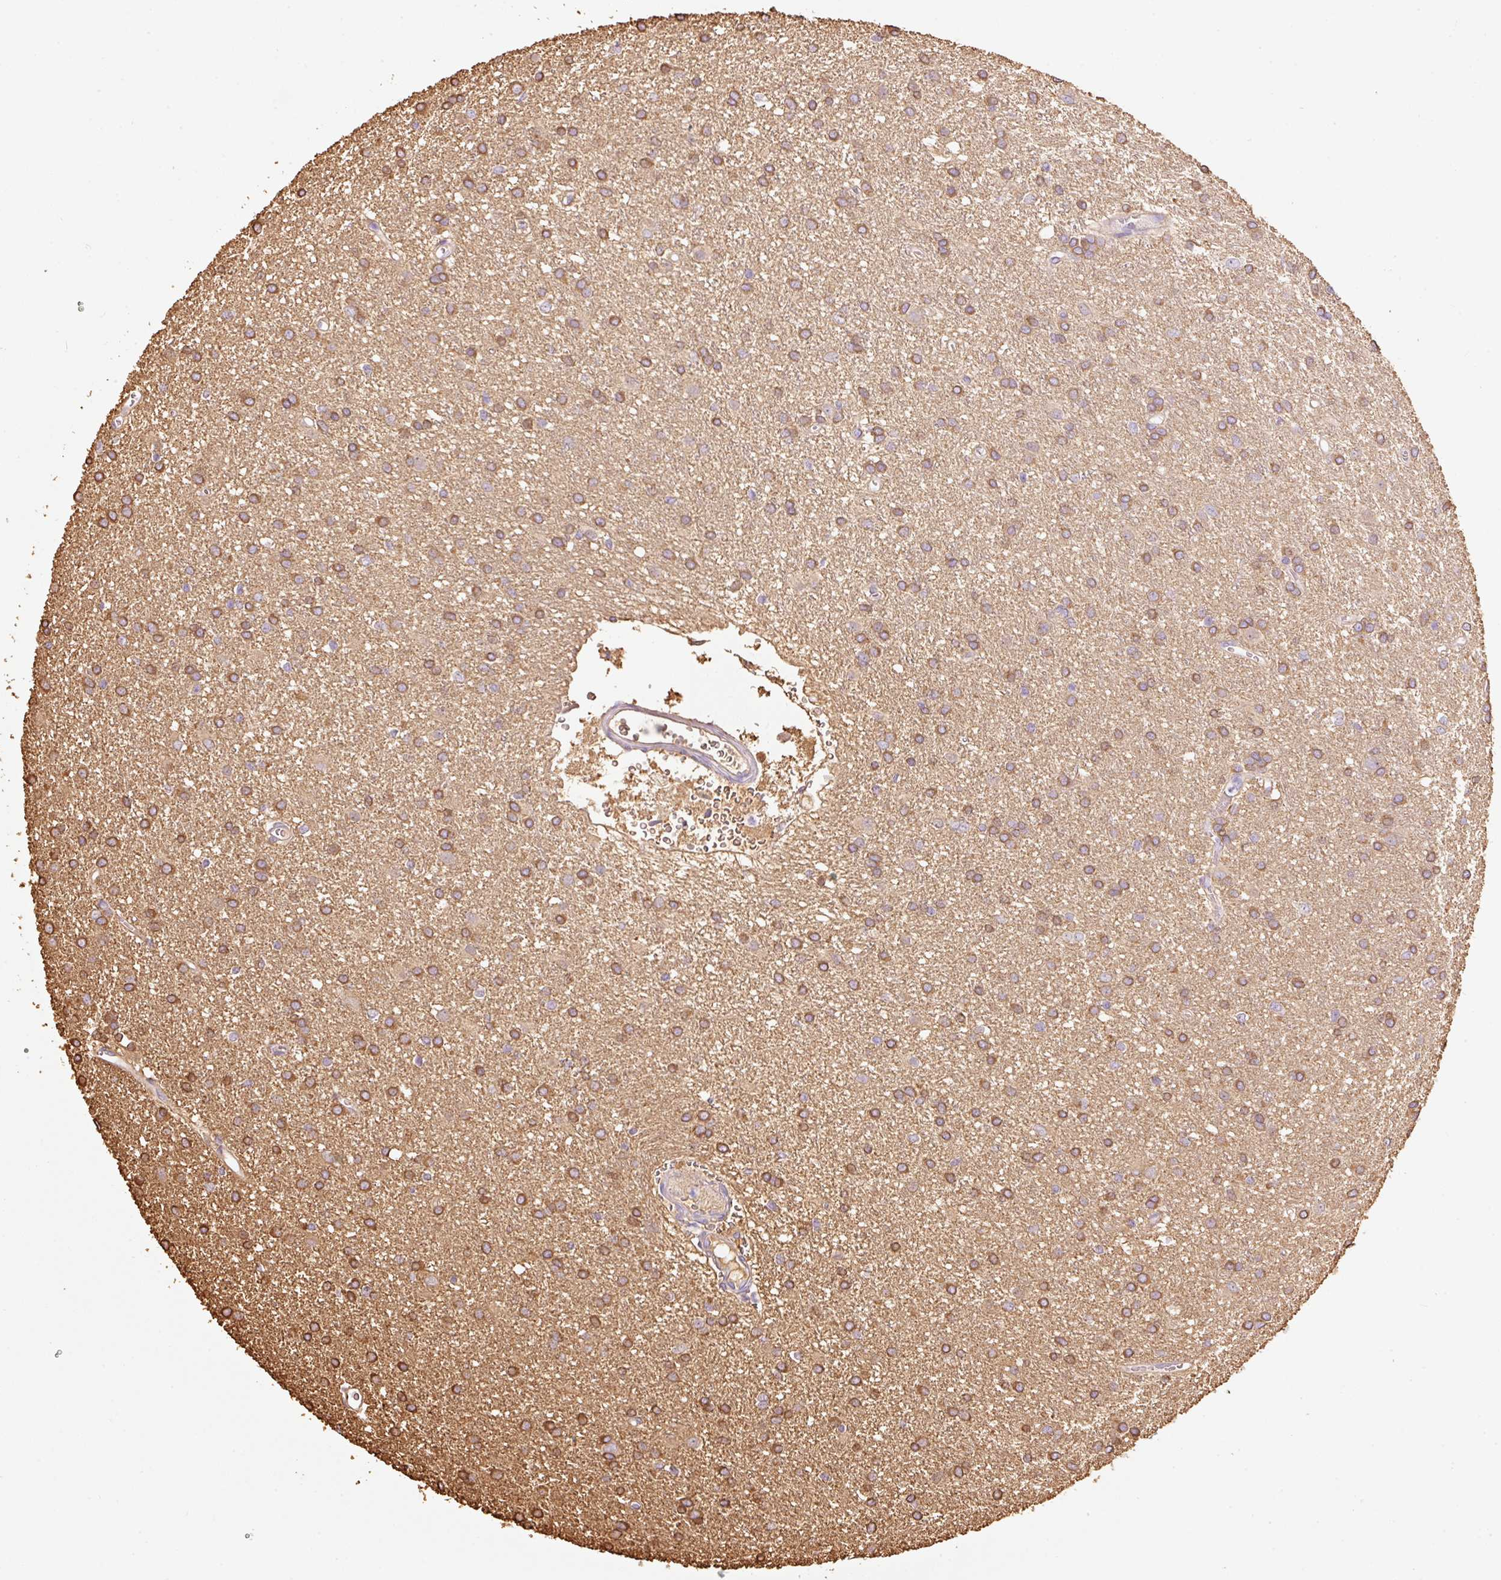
{"staining": {"intensity": "moderate", "quantity": ">75%", "location": "cytoplasmic/membranous"}, "tissue": "glioma", "cell_type": "Tumor cells", "image_type": "cancer", "snomed": [{"axis": "morphology", "description": "Glioma, malignant, High grade"}, {"axis": "topography", "description": "Brain"}], "caption": "An image of human glioma stained for a protein demonstrates moderate cytoplasmic/membranous brown staining in tumor cells.", "gene": "IL10RB", "patient": {"sex": "female", "age": 50}}